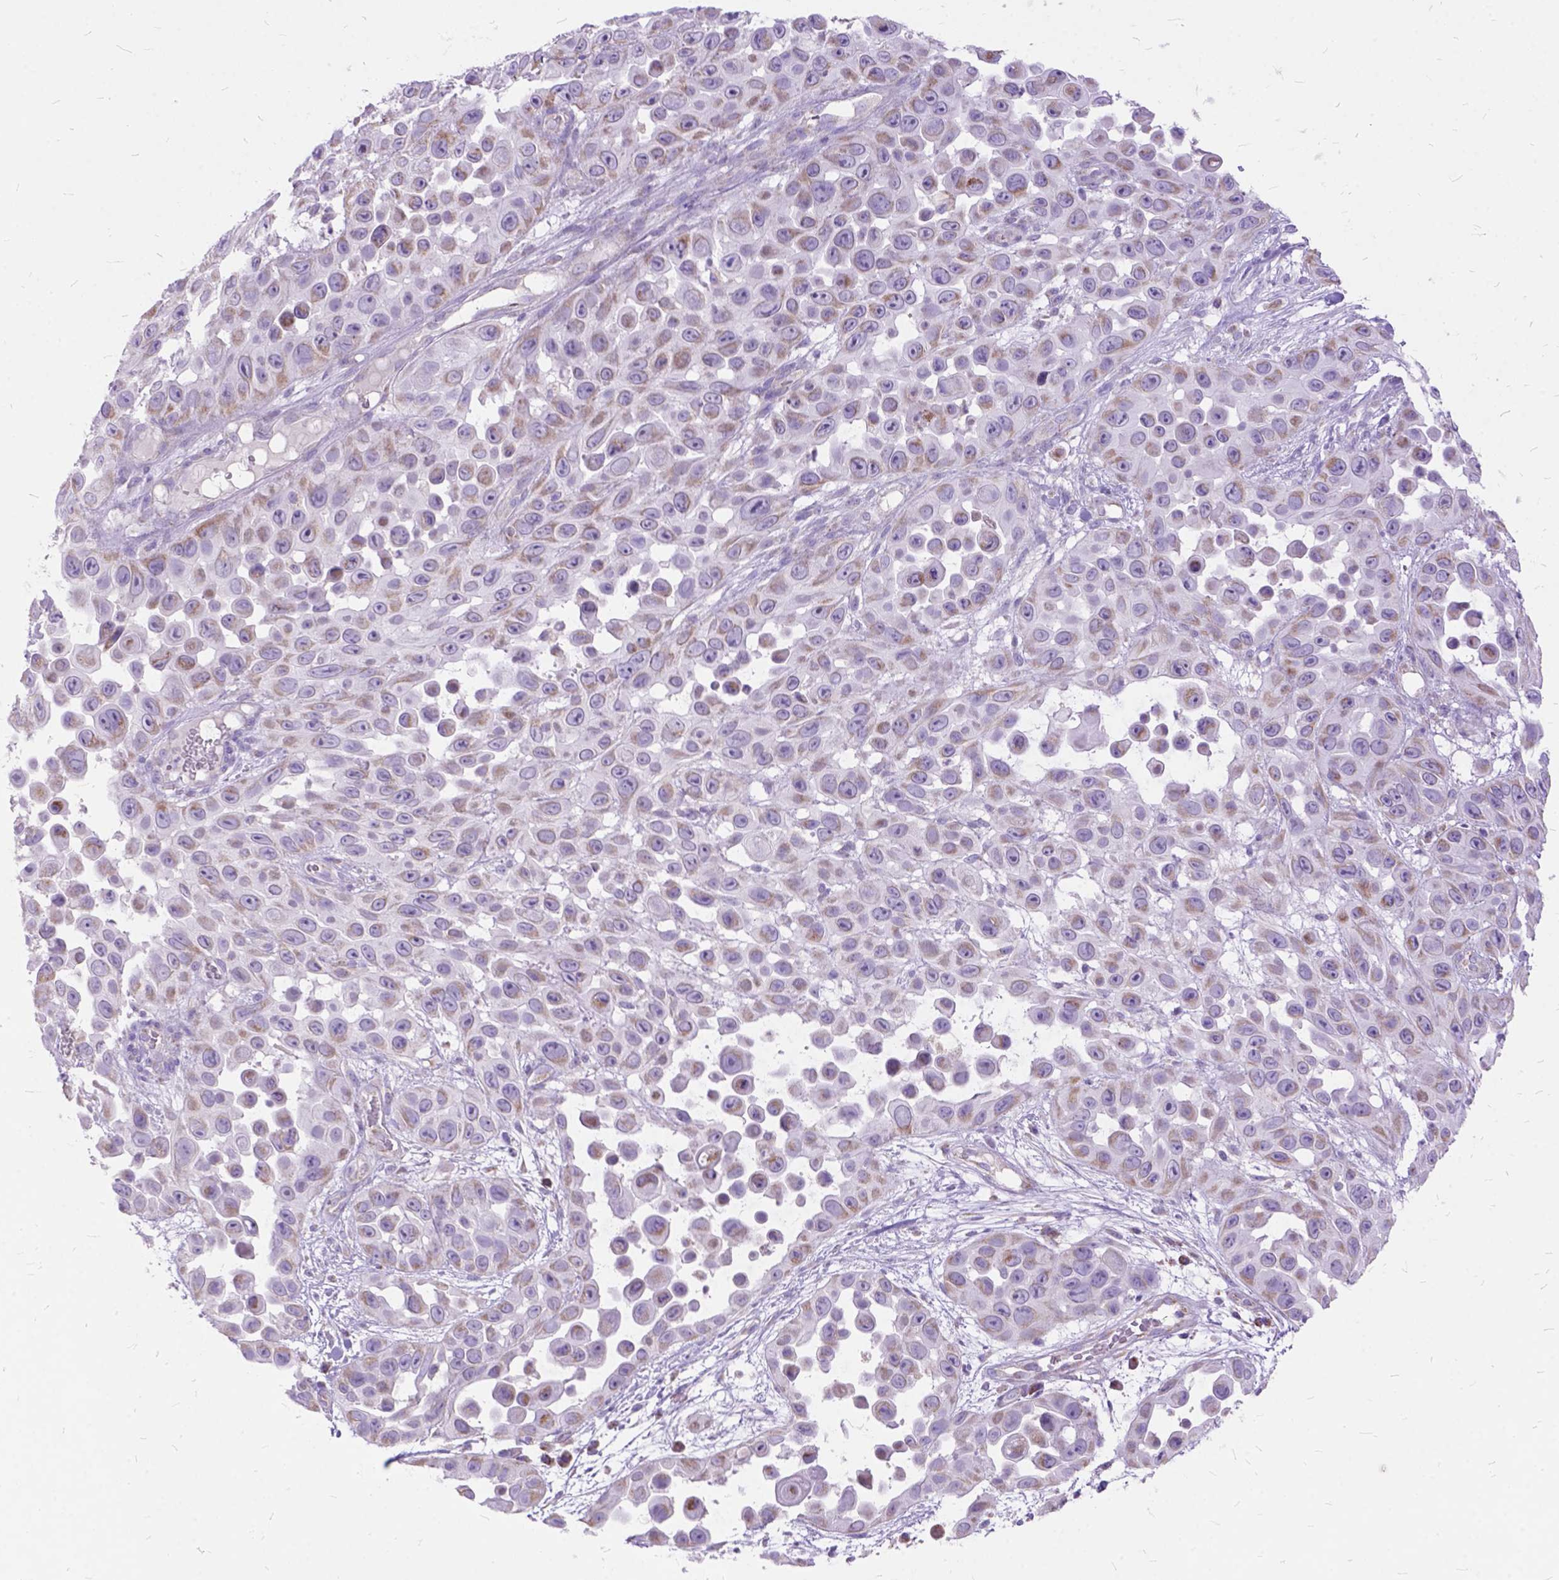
{"staining": {"intensity": "weak", "quantity": "25%-75%", "location": "cytoplasmic/membranous"}, "tissue": "skin cancer", "cell_type": "Tumor cells", "image_type": "cancer", "snomed": [{"axis": "morphology", "description": "Squamous cell carcinoma, NOS"}, {"axis": "topography", "description": "Skin"}], "caption": "Skin cancer stained for a protein displays weak cytoplasmic/membranous positivity in tumor cells.", "gene": "CTAG2", "patient": {"sex": "male", "age": 81}}